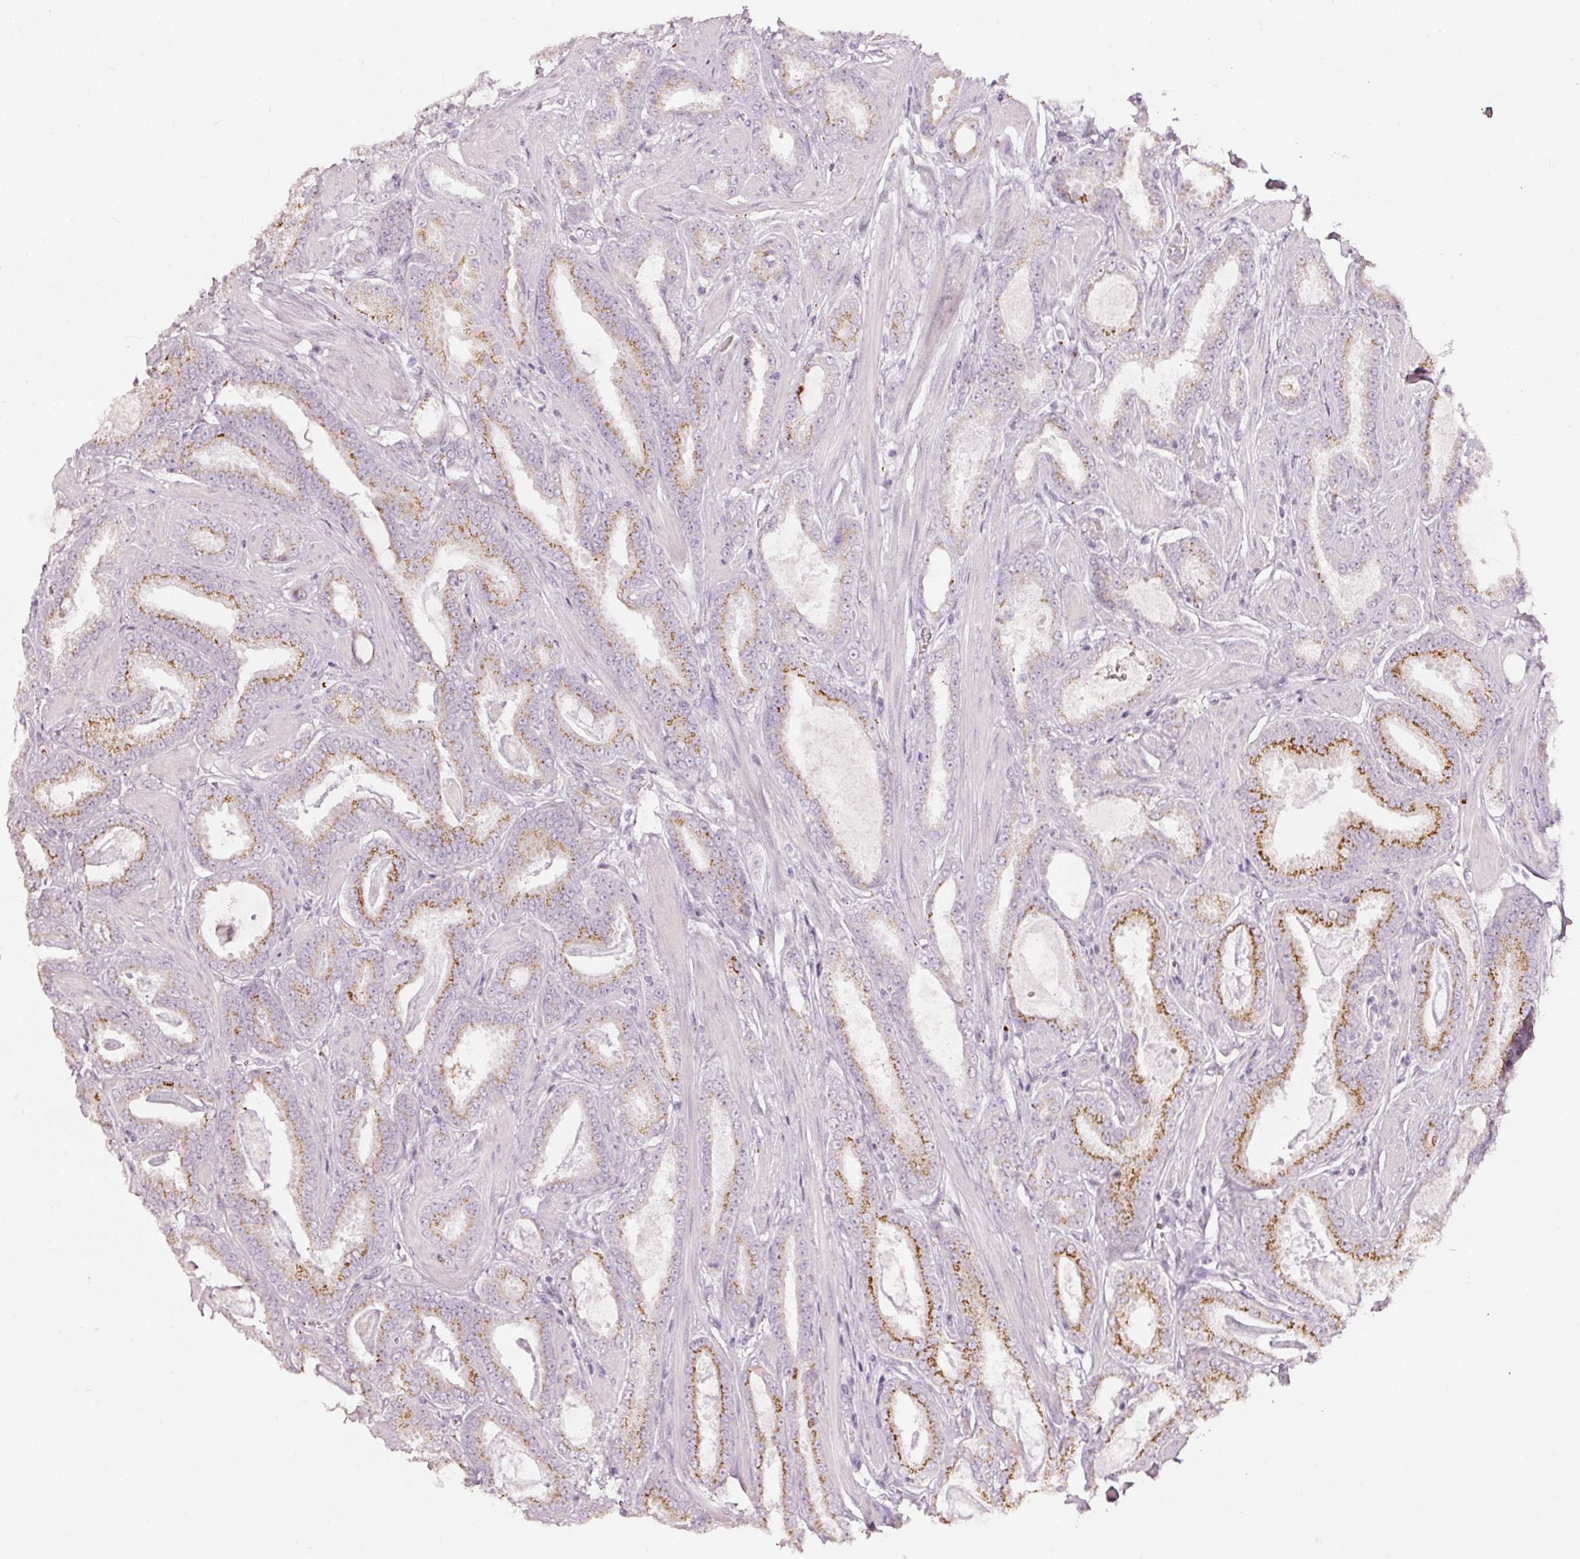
{"staining": {"intensity": "moderate", "quantity": "25%-75%", "location": "cytoplasmic/membranous"}, "tissue": "prostate cancer", "cell_type": "Tumor cells", "image_type": "cancer", "snomed": [{"axis": "morphology", "description": "Adenocarcinoma, Low grade"}, {"axis": "topography", "description": "Prostate"}], "caption": "Moderate cytoplasmic/membranous staining for a protein is identified in approximately 25%-75% of tumor cells of prostate low-grade adenocarcinoma using immunohistochemistry (IHC).", "gene": "SDF4", "patient": {"sex": "male", "age": 42}}